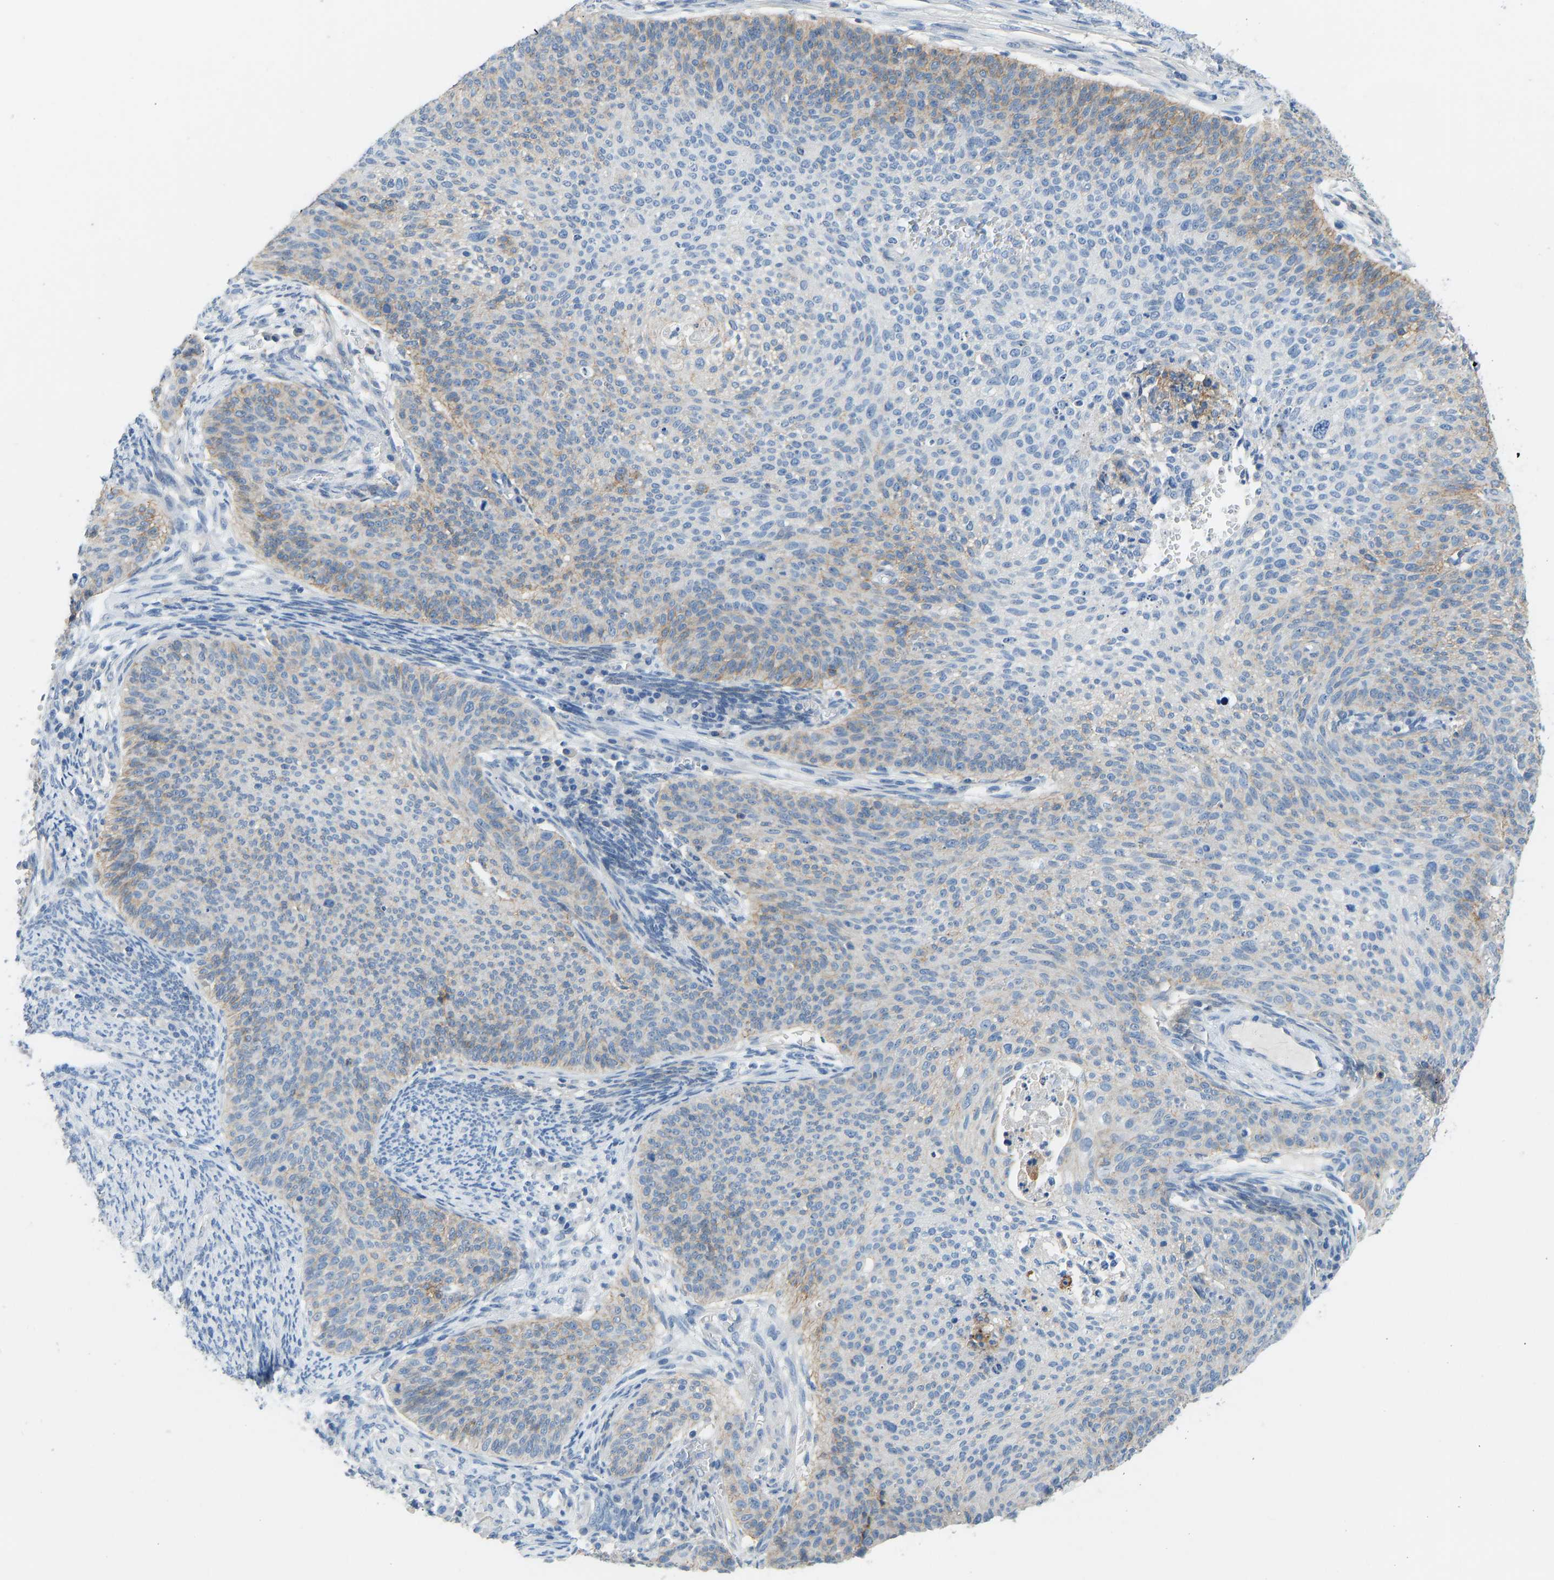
{"staining": {"intensity": "moderate", "quantity": "<25%", "location": "cytoplasmic/membranous"}, "tissue": "cervical cancer", "cell_type": "Tumor cells", "image_type": "cancer", "snomed": [{"axis": "morphology", "description": "Squamous cell carcinoma, NOS"}, {"axis": "topography", "description": "Cervix"}], "caption": "A brown stain labels moderate cytoplasmic/membranous staining of a protein in cervical squamous cell carcinoma tumor cells. (IHC, brightfield microscopy, high magnification).", "gene": "ATP1A1", "patient": {"sex": "female", "age": 70}}